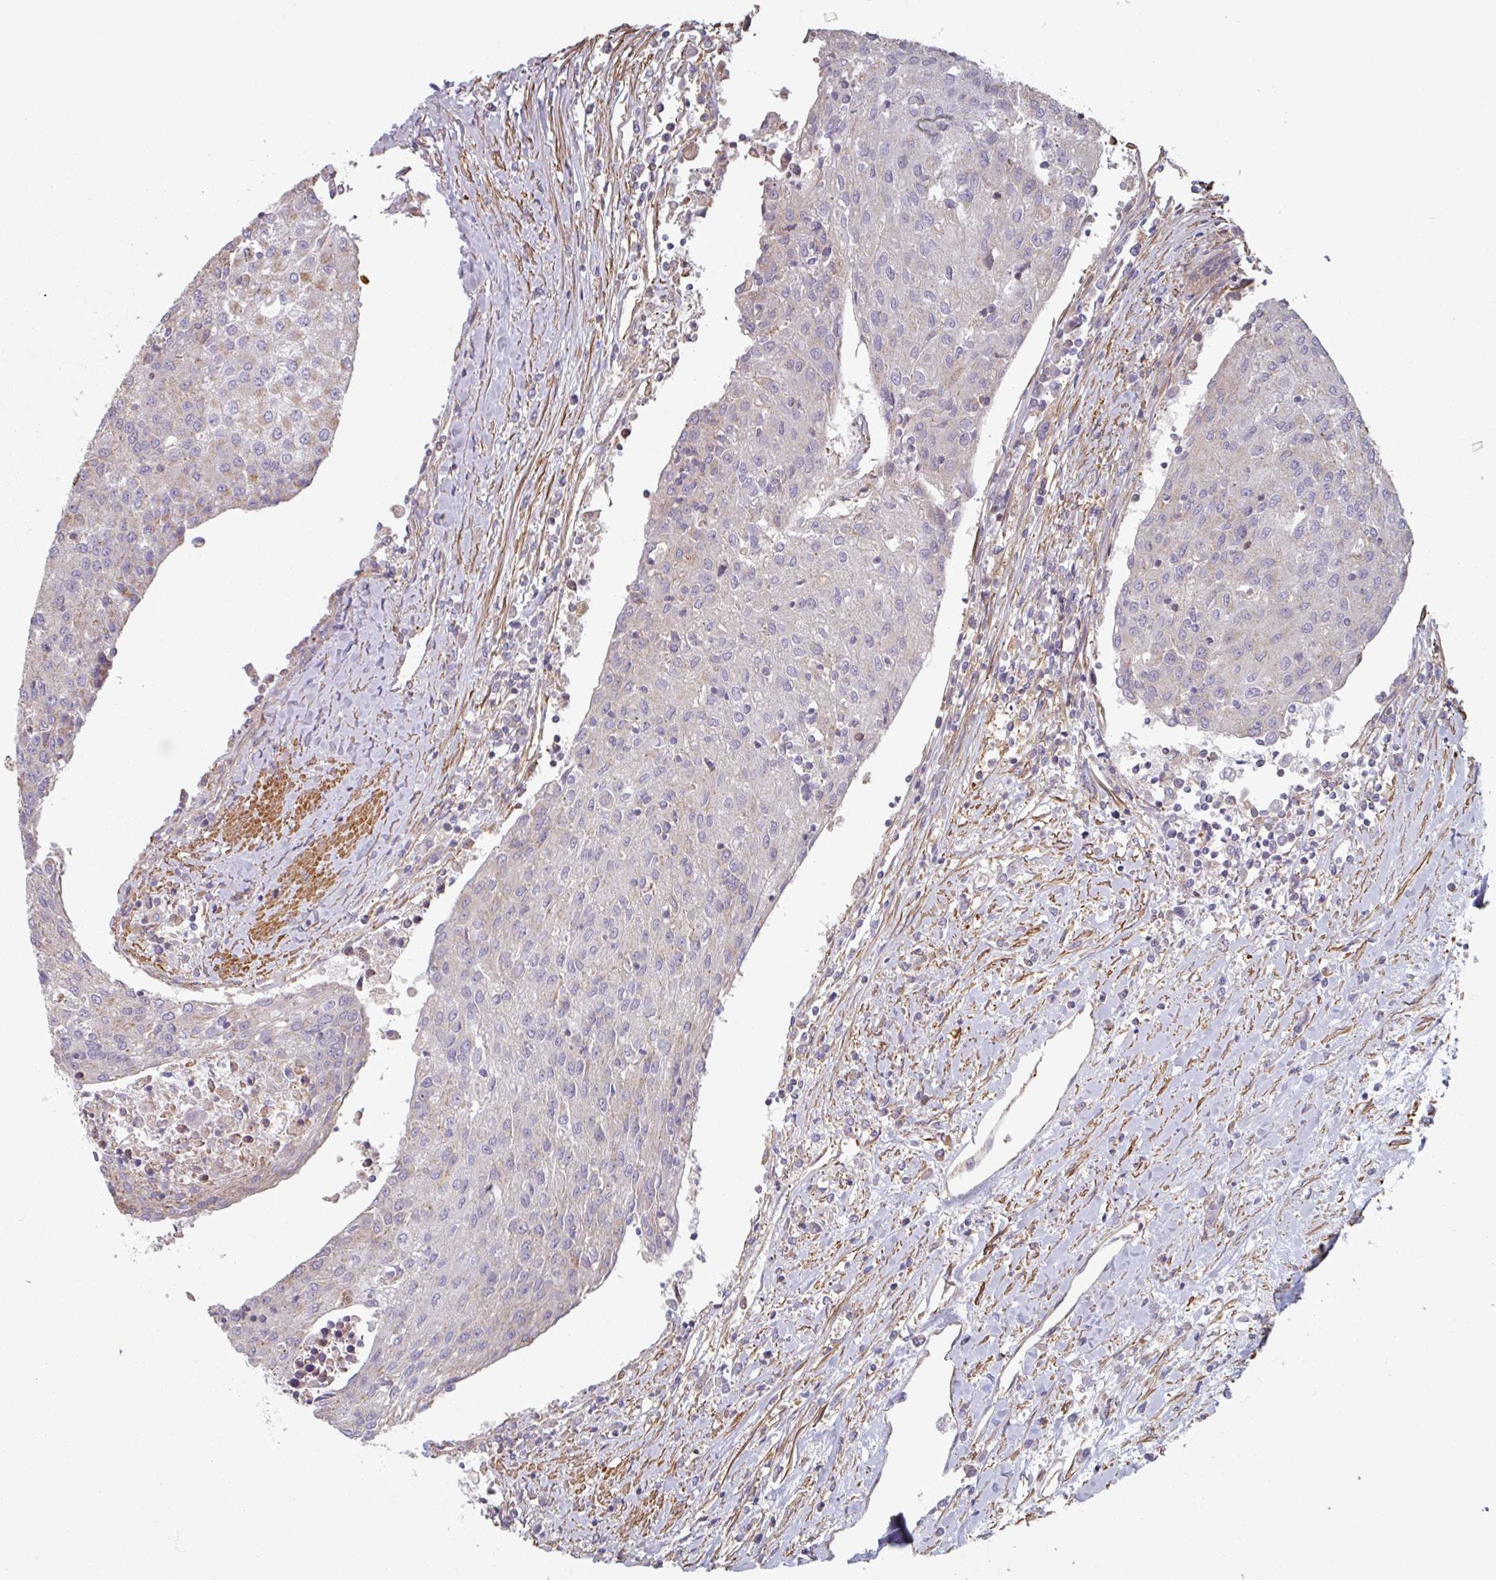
{"staining": {"intensity": "negative", "quantity": "none", "location": "none"}, "tissue": "urothelial cancer", "cell_type": "Tumor cells", "image_type": "cancer", "snomed": [{"axis": "morphology", "description": "Urothelial carcinoma, High grade"}, {"axis": "topography", "description": "Urinary bladder"}], "caption": "This photomicrograph is of high-grade urothelial carcinoma stained with immunohistochemistry (IHC) to label a protein in brown with the nuclei are counter-stained blue. There is no positivity in tumor cells.", "gene": "GSTA4", "patient": {"sex": "female", "age": 85}}